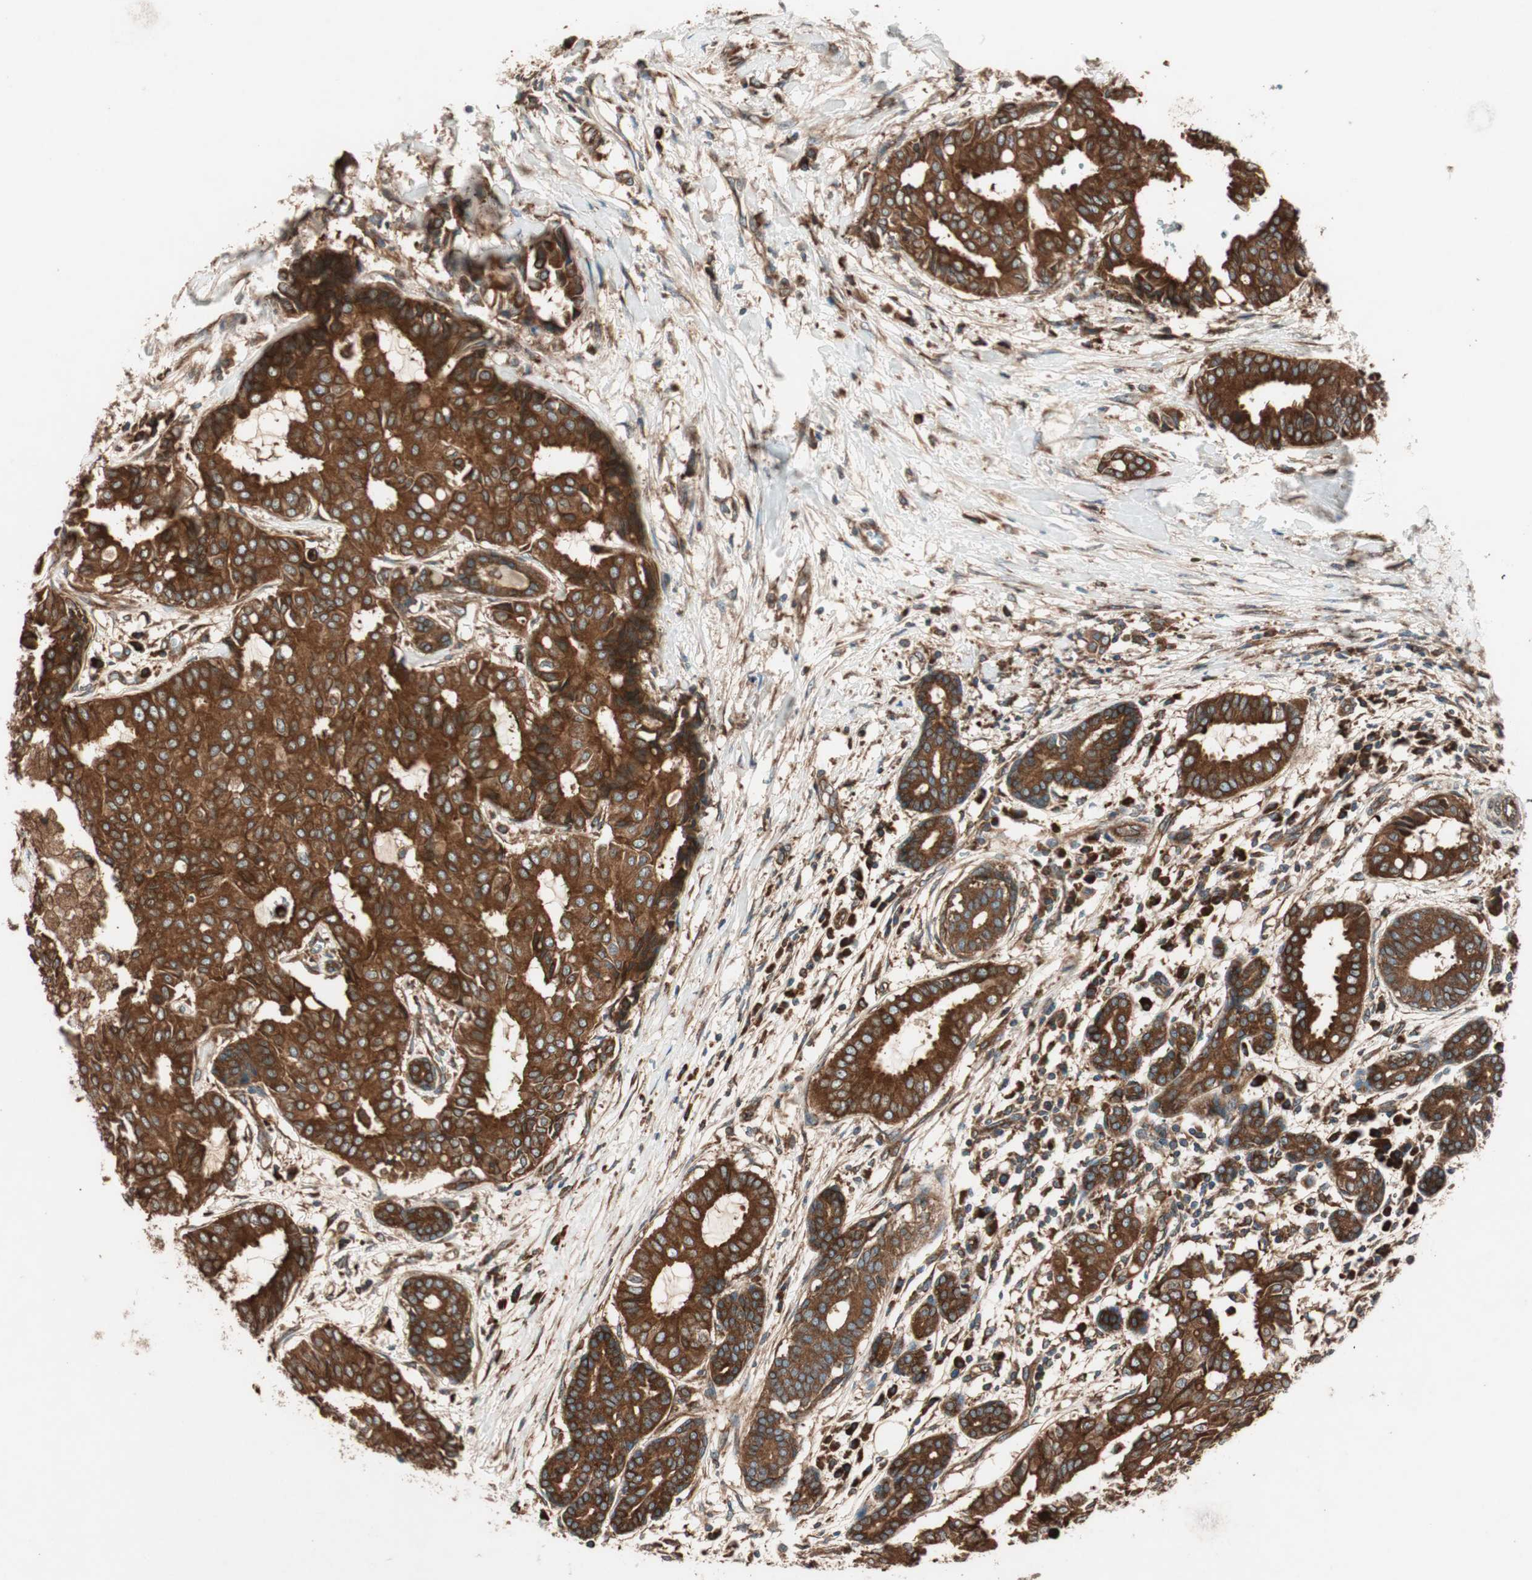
{"staining": {"intensity": "strong", "quantity": ">75%", "location": "cytoplasmic/membranous"}, "tissue": "head and neck cancer", "cell_type": "Tumor cells", "image_type": "cancer", "snomed": [{"axis": "morphology", "description": "Adenocarcinoma, NOS"}, {"axis": "topography", "description": "Salivary gland"}, {"axis": "topography", "description": "Head-Neck"}], "caption": "A brown stain highlights strong cytoplasmic/membranous expression of a protein in adenocarcinoma (head and neck) tumor cells.", "gene": "RAB5A", "patient": {"sex": "female", "age": 59}}